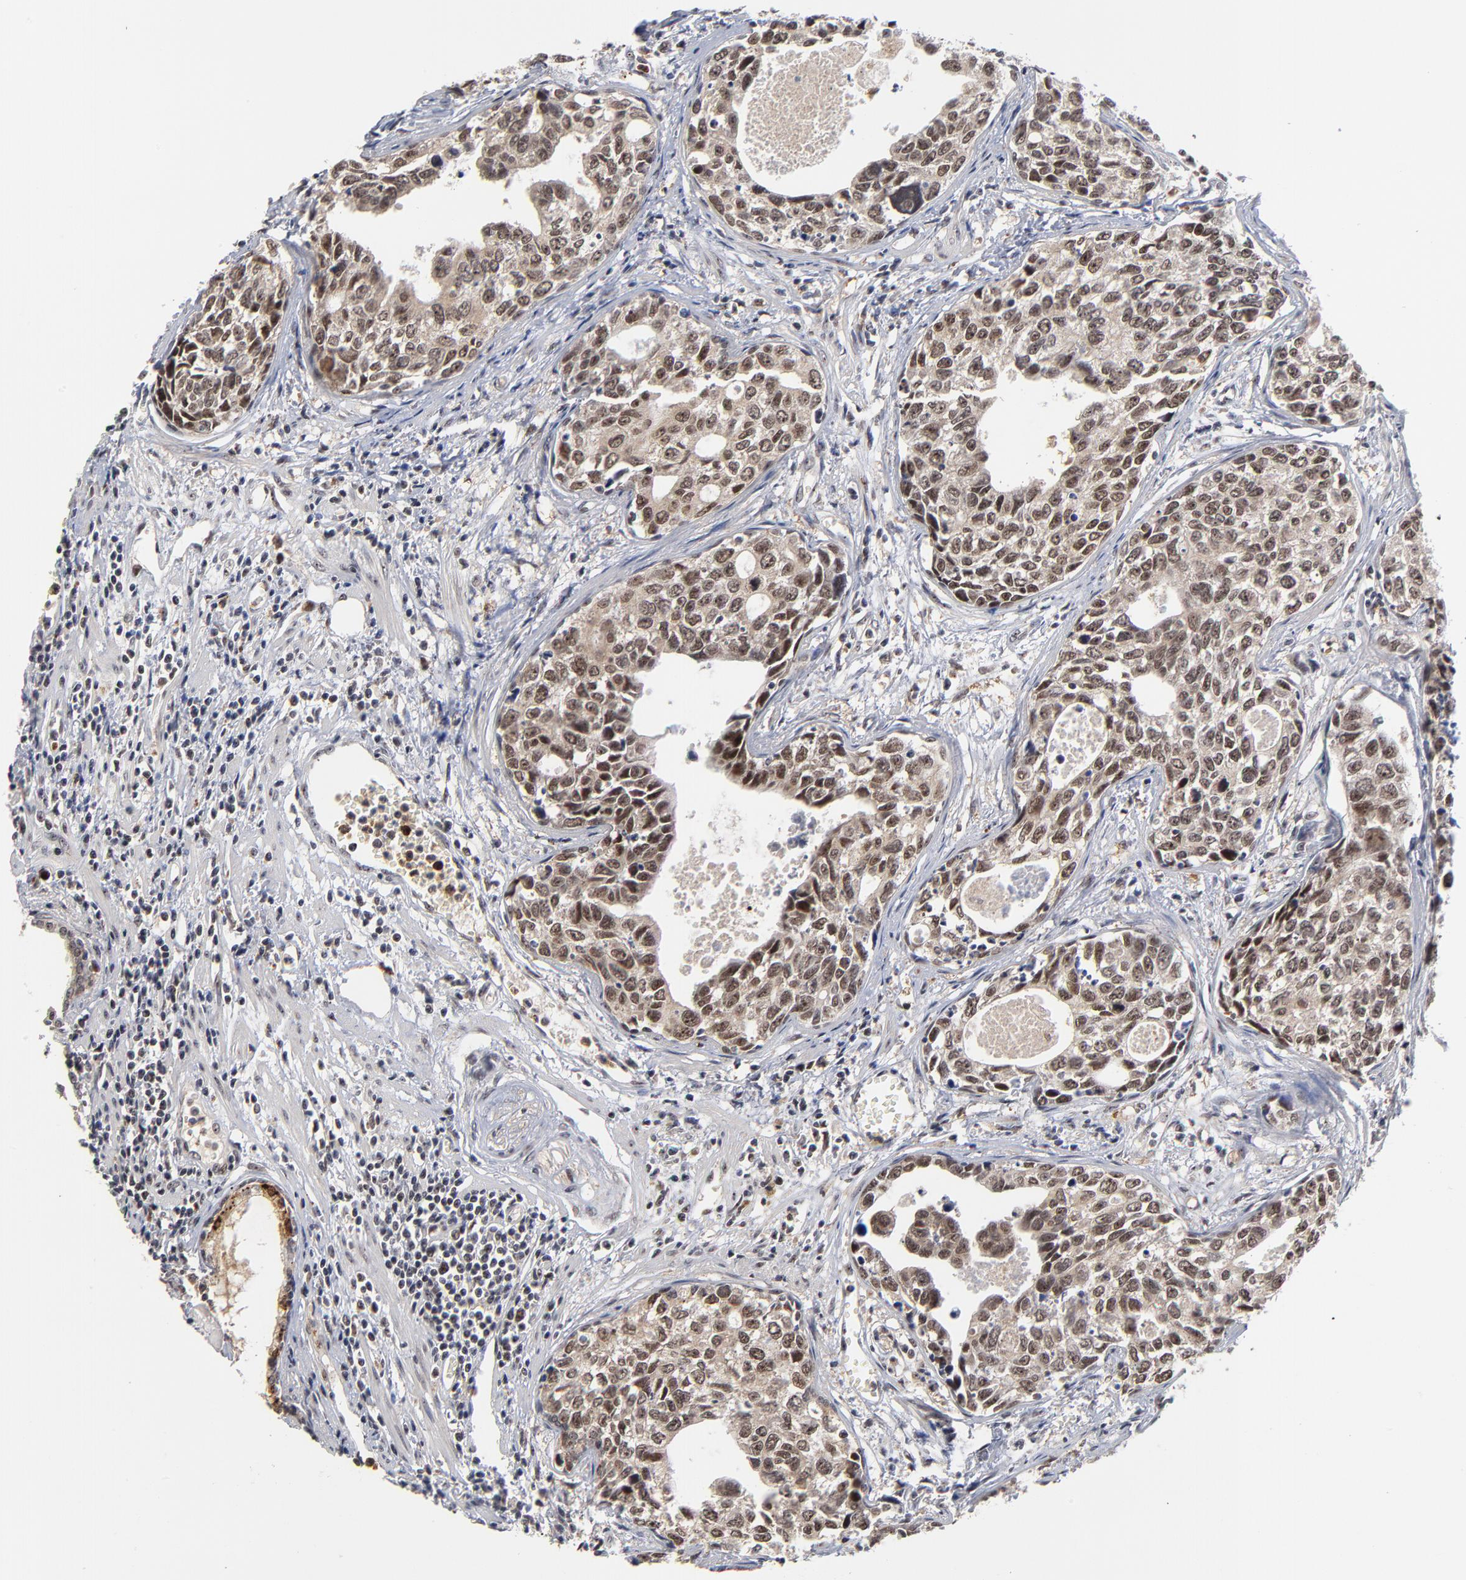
{"staining": {"intensity": "moderate", "quantity": ">75%", "location": "nuclear"}, "tissue": "urothelial cancer", "cell_type": "Tumor cells", "image_type": "cancer", "snomed": [{"axis": "morphology", "description": "Urothelial carcinoma, High grade"}, {"axis": "topography", "description": "Urinary bladder"}], "caption": "A brown stain labels moderate nuclear staining of a protein in high-grade urothelial carcinoma tumor cells. (DAB (3,3'-diaminobenzidine) IHC with brightfield microscopy, high magnification).", "gene": "ZNF419", "patient": {"sex": "male", "age": 81}}